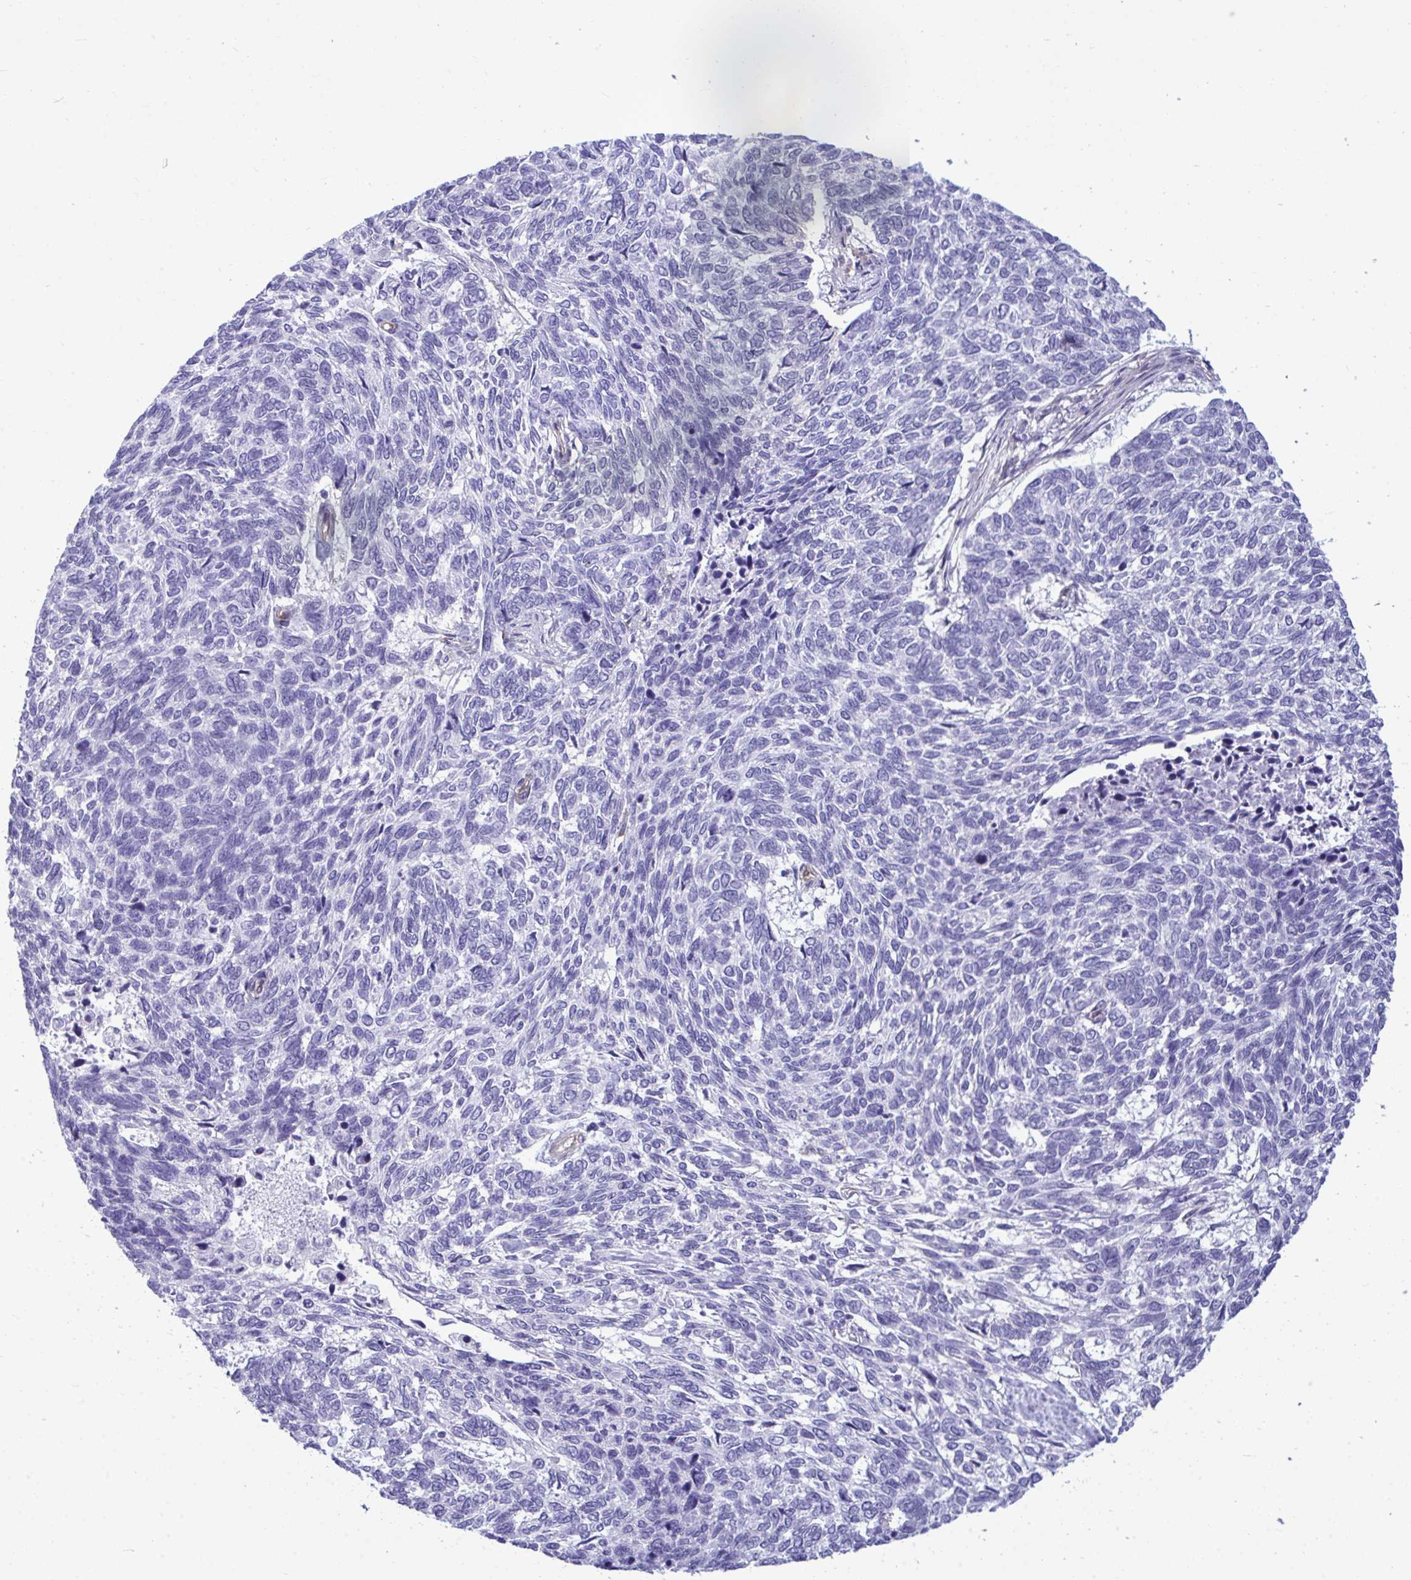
{"staining": {"intensity": "negative", "quantity": "none", "location": "none"}, "tissue": "skin cancer", "cell_type": "Tumor cells", "image_type": "cancer", "snomed": [{"axis": "morphology", "description": "Basal cell carcinoma"}, {"axis": "topography", "description": "Skin"}], "caption": "There is no significant expression in tumor cells of skin basal cell carcinoma. The staining was performed using DAB to visualize the protein expression in brown, while the nuclei were stained in blue with hematoxylin (Magnification: 20x).", "gene": "LIMS2", "patient": {"sex": "female", "age": 65}}